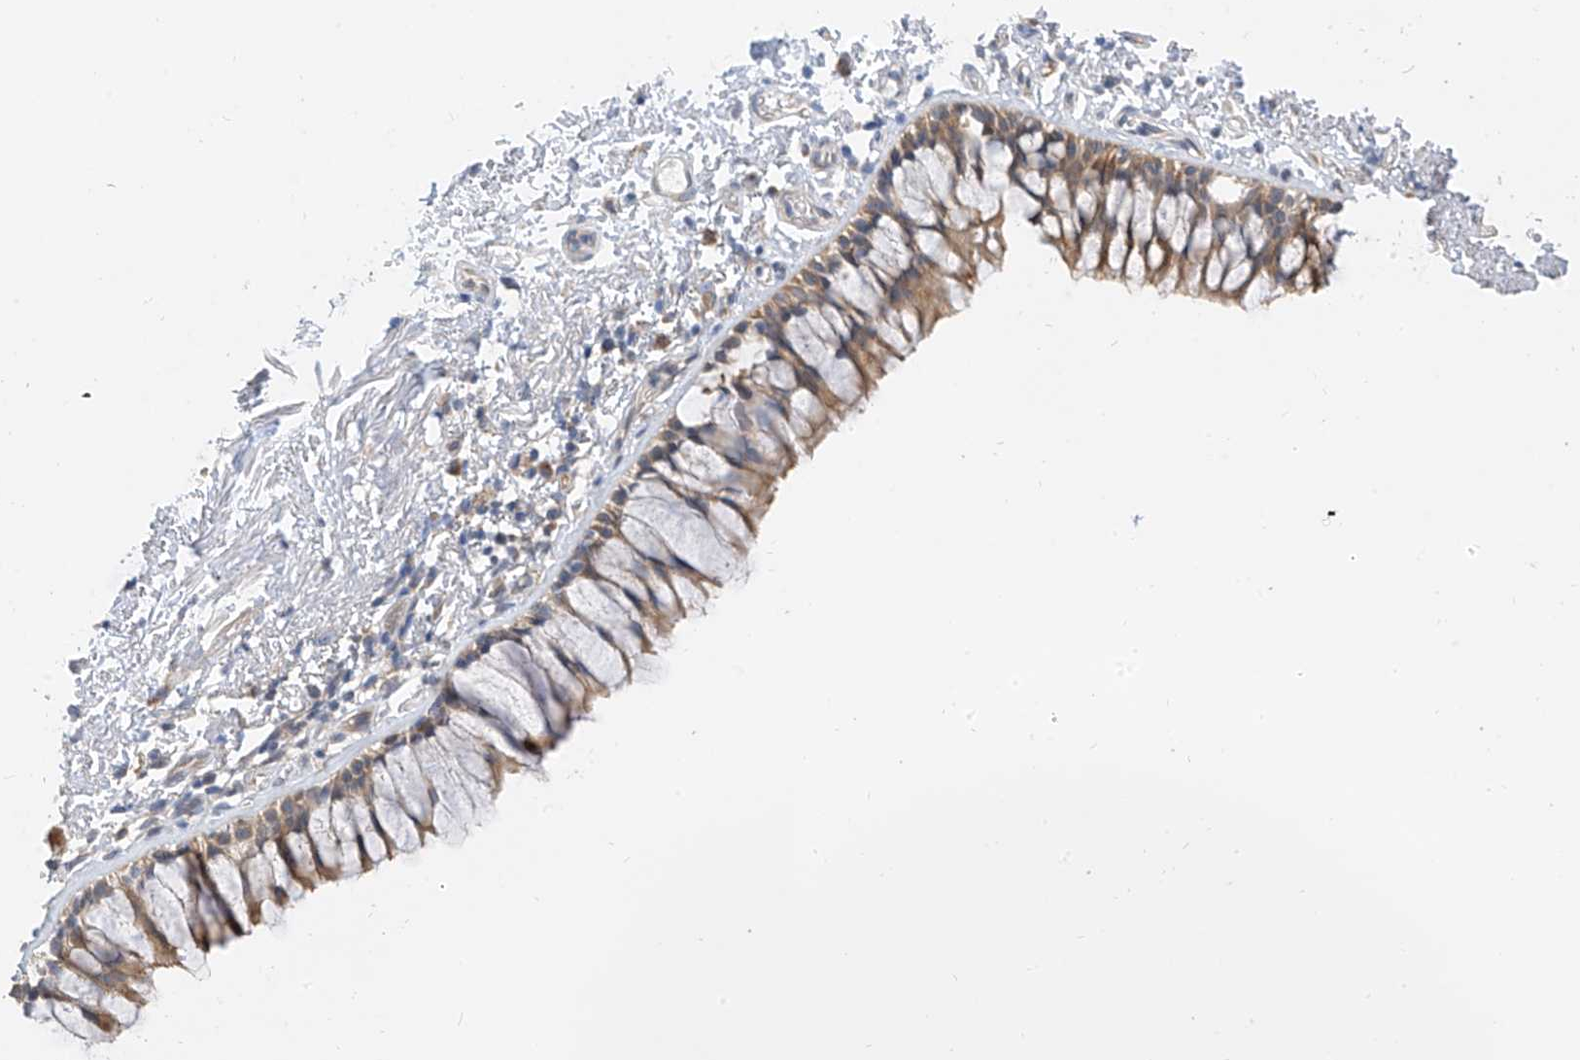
{"staining": {"intensity": "moderate", "quantity": ">75%", "location": "cytoplasmic/membranous"}, "tissue": "bronchus", "cell_type": "Respiratory epithelial cells", "image_type": "normal", "snomed": [{"axis": "morphology", "description": "Normal tissue, NOS"}, {"axis": "topography", "description": "Cartilage tissue"}, {"axis": "topography", "description": "Bronchus"}], "caption": "Immunohistochemical staining of normal bronchus shows moderate cytoplasmic/membranous protein staining in approximately >75% of respiratory epithelial cells.", "gene": "PPA2", "patient": {"sex": "female", "age": 73}}